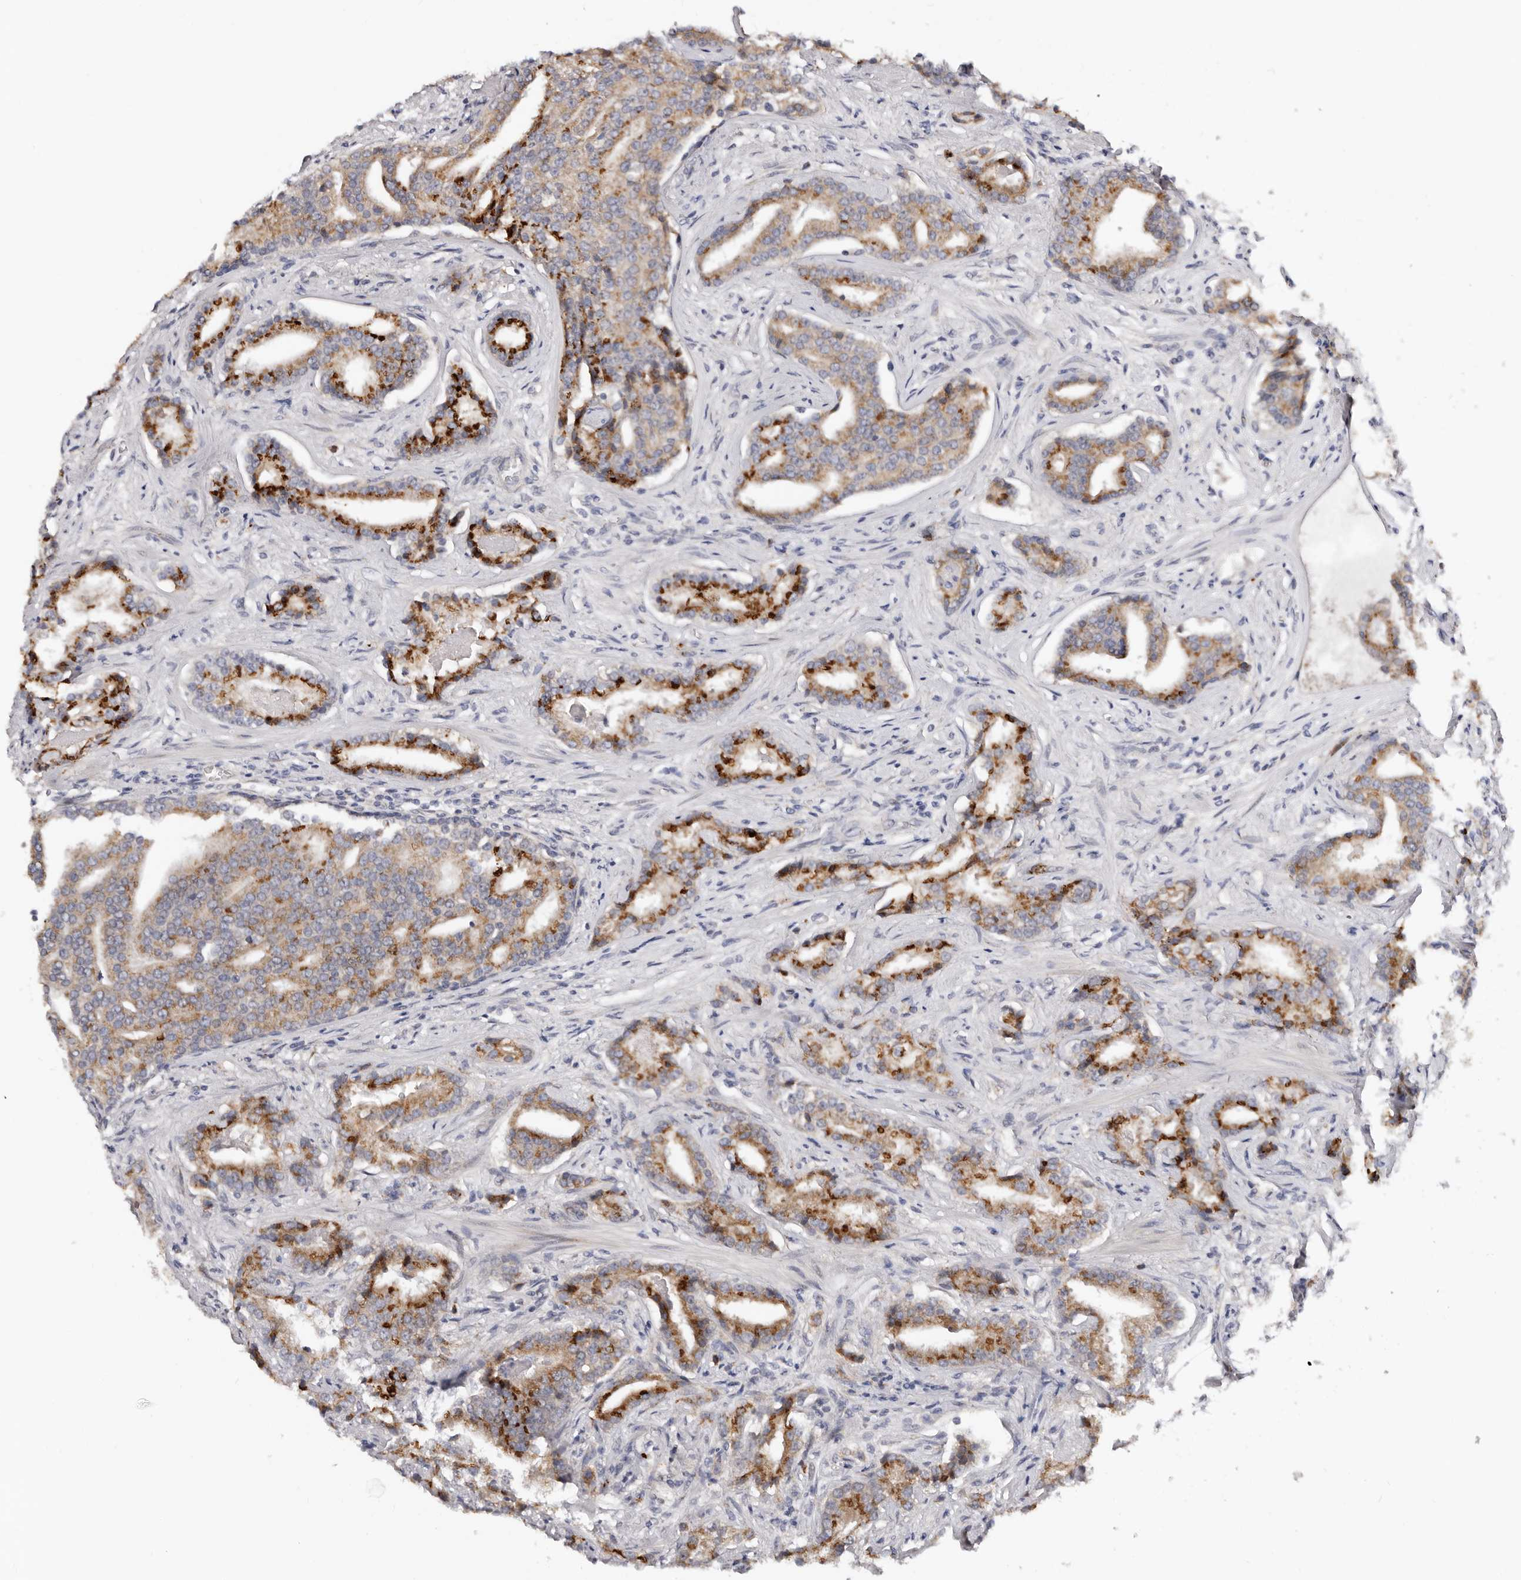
{"staining": {"intensity": "strong", "quantity": ">75%", "location": "cytoplasmic/membranous"}, "tissue": "prostate cancer", "cell_type": "Tumor cells", "image_type": "cancer", "snomed": [{"axis": "morphology", "description": "Adenocarcinoma, Low grade"}, {"axis": "topography", "description": "Prostate"}], "caption": "Adenocarcinoma (low-grade) (prostate) was stained to show a protein in brown. There is high levels of strong cytoplasmic/membranous staining in about >75% of tumor cells.", "gene": "DACT2", "patient": {"sex": "male", "age": 67}}